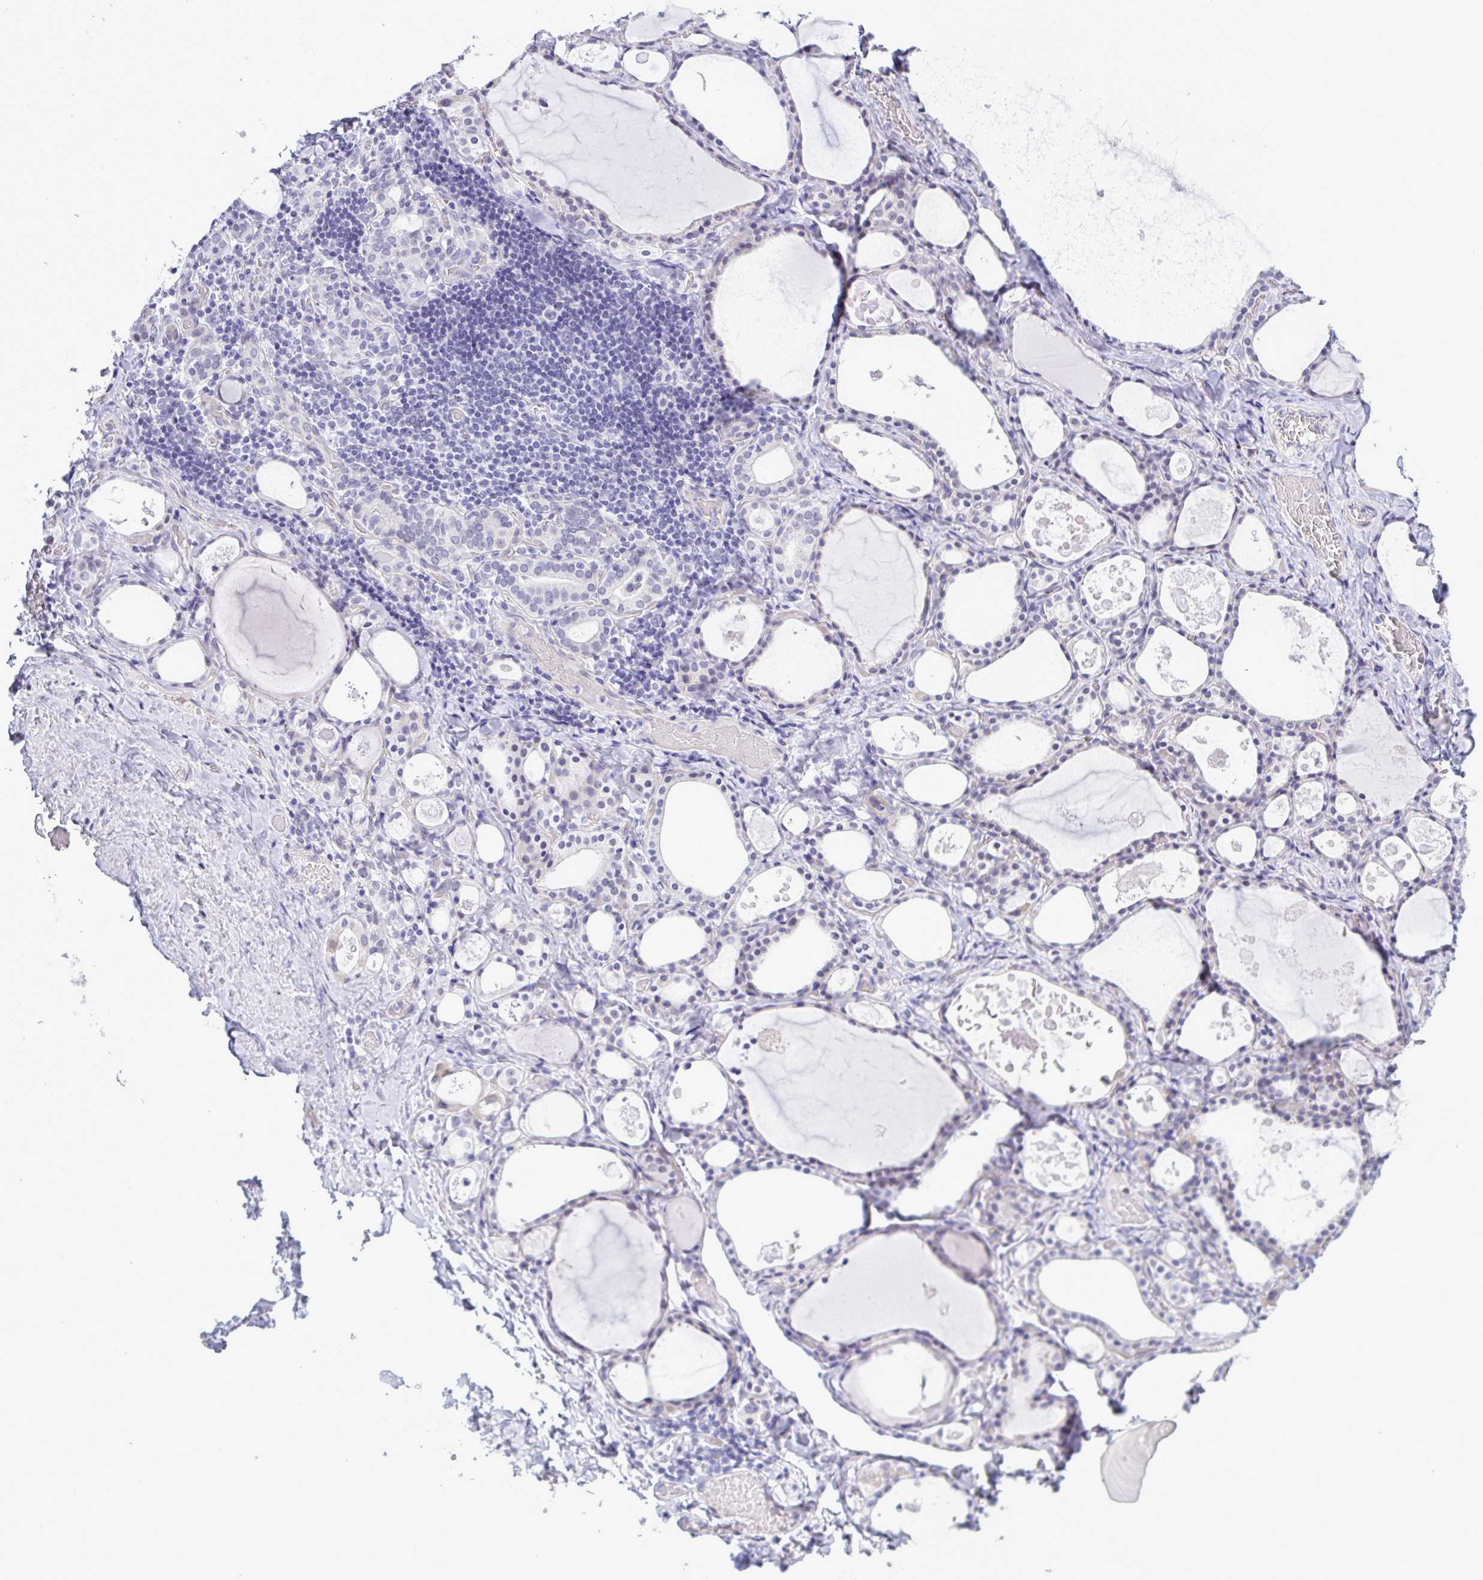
{"staining": {"intensity": "negative", "quantity": "none", "location": "none"}, "tissue": "thyroid gland", "cell_type": "Glandular cells", "image_type": "normal", "snomed": [{"axis": "morphology", "description": "Normal tissue, NOS"}, {"axis": "topography", "description": "Thyroid gland"}], "caption": "DAB immunohistochemical staining of unremarkable thyroid gland reveals no significant positivity in glandular cells.", "gene": "MFSD4A", "patient": {"sex": "male", "age": 56}}